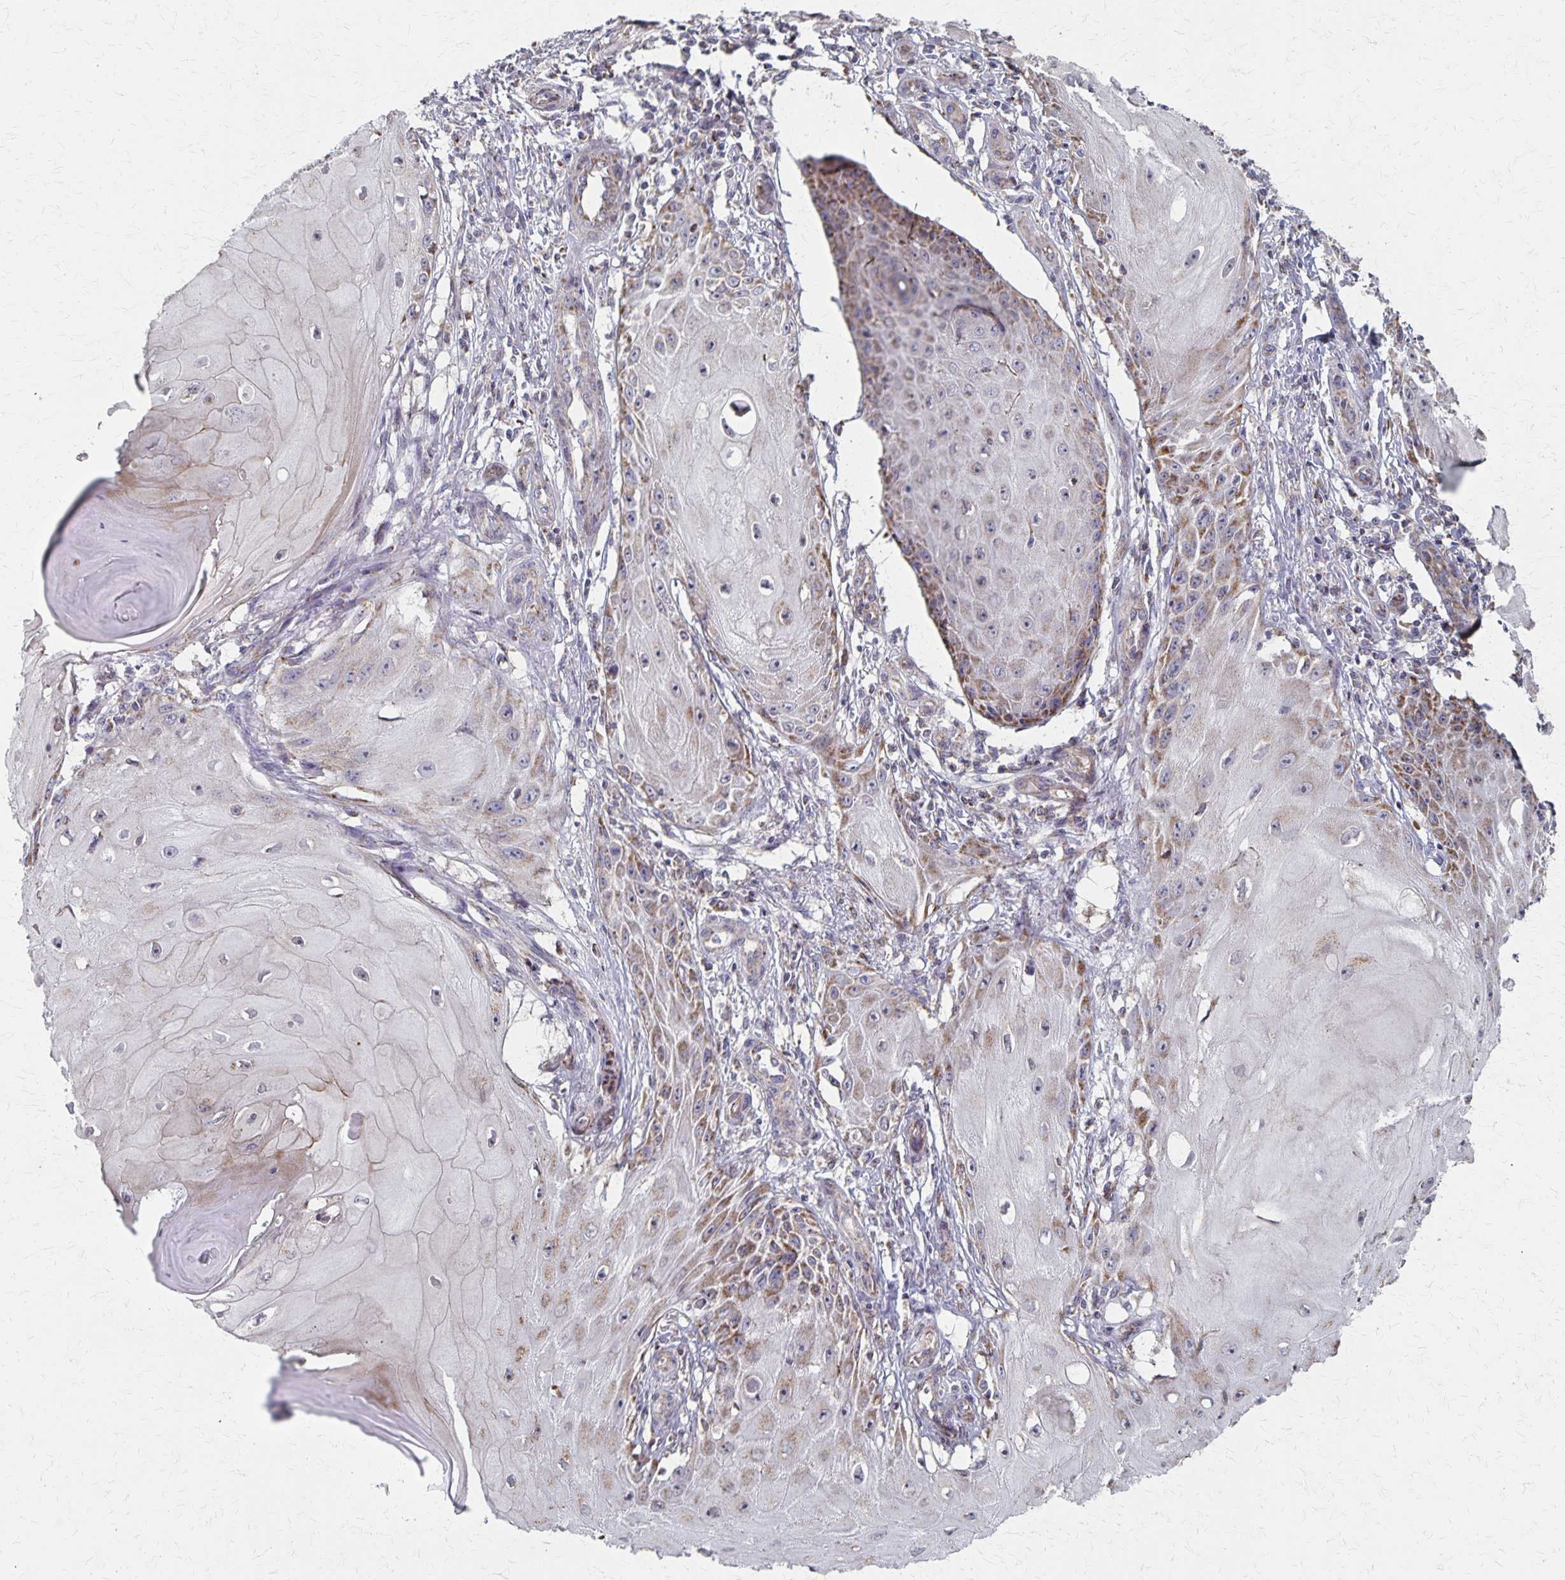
{"staining": {"intensity": "moderate", "quantity": "25%-75%", "location": "cytoplasmic/membranous"}, "tissue": "skin cancer", "cell_type": "Tumor cells", "image_type": "cancer", "snomed": [{"axis": "morphology", "description": "Squamous cell carcinoma, NOS"}, {"axis": "topography", "description": "Skin"}], "caption": "Moderate cytoplasmic/membranous protein expression is seen in approximately 25%-75% of tumor cells in skin squamous cell carcinoma.", "gene": "DYRK4", "patient": {"sex": "female", "age": 77}}